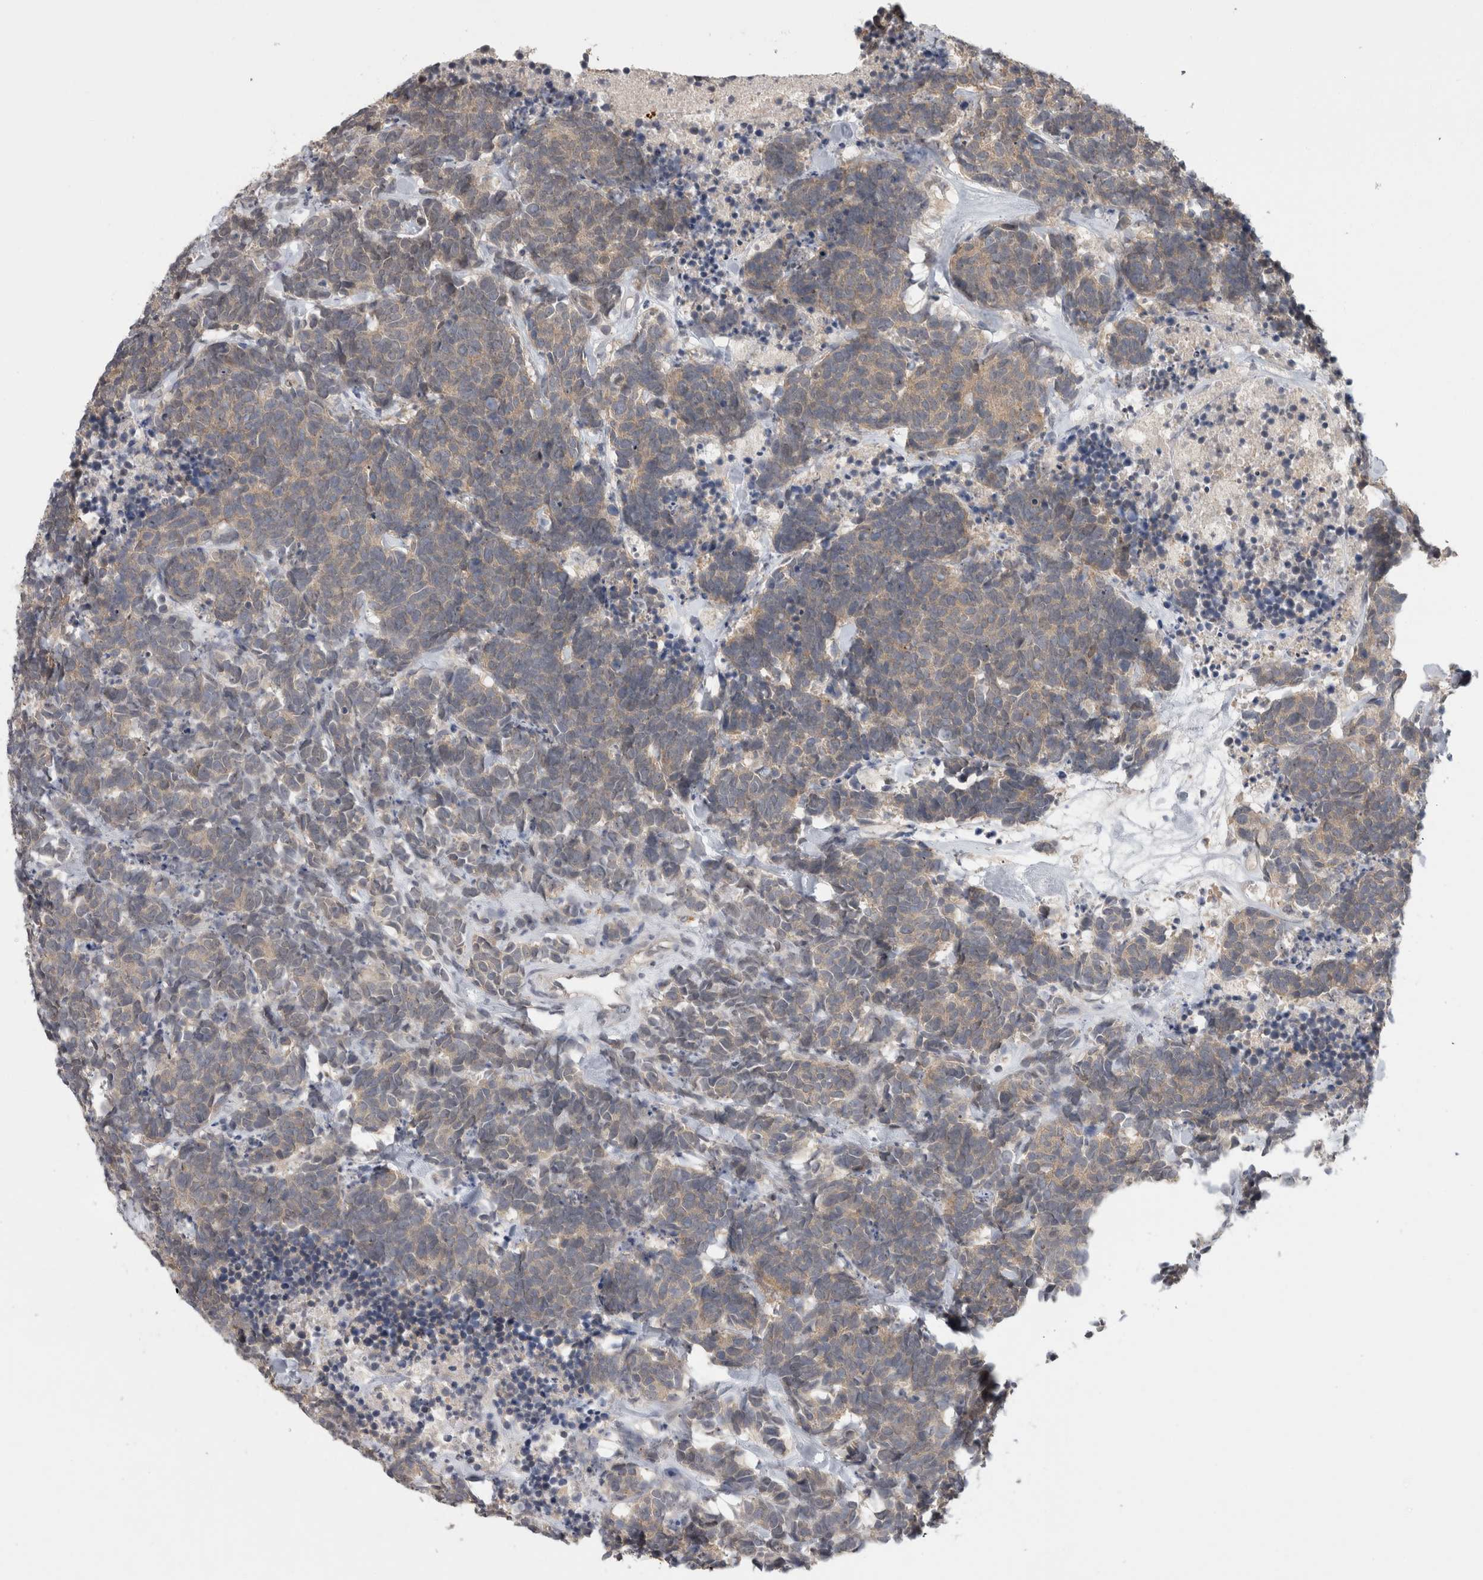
{"staining": {"intensity": "weak", "quantity": ">75%", "location": "cytoplasmic/membranous"}, "tissue": "carcinoid", "cell_type": "Tumor cells", "image_type": "cancer", "snomed": [{"axis": "morphology", "description": "Carcinoma, NOS"}, {"axis": "morphology", "description": "Carcinoid, malignant, NOS"}, {"axis": "topography", "description": "Urinary bladder"}], "caption": "Immunohistochemistry (IHC) micrograph of carcinoid stained for a protein (brown), which shows low levels of weak cytoplasmic/membranous positivity in about >75% of tumor cells.", "gene": "RBM28", "patient": {"sex": "male", "age": 57}}